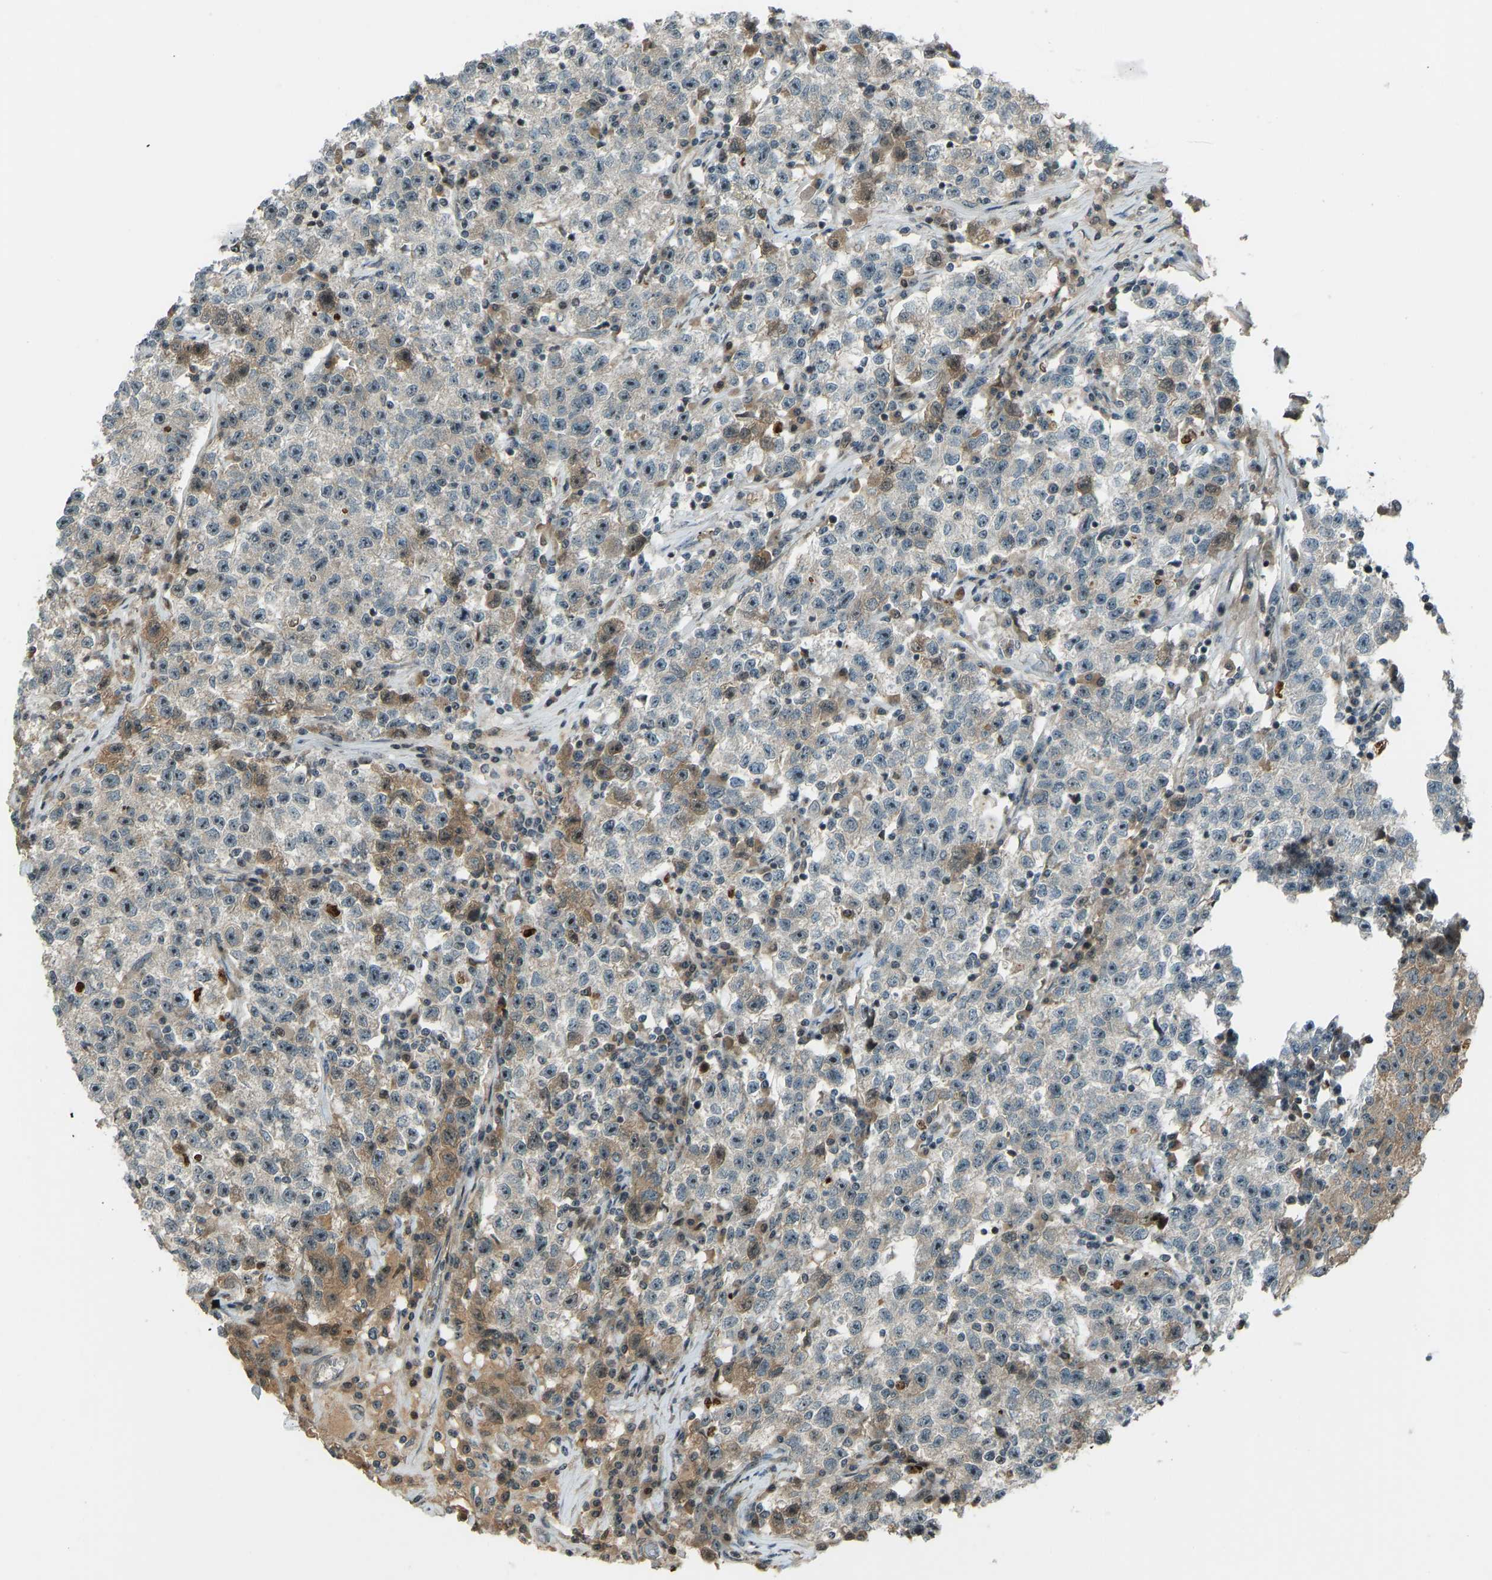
{"staining": {"intensity": "negative", "quantity": "none", "location": "none"}, "tissue": "testis cancer", "cell_type": "Tumor cells", "image_type": "cancer", "snomed": [{"axis": "morphology", "description": "Seminoma, NOS"}, {"axis": "topography", "description": "Testis"}], "caption": "This is an IHC histopathology image of testis cancer. There is no staining in tumor cells.", "gene": "SVOPL", "patient": {"sex": "male", "age": 22}}